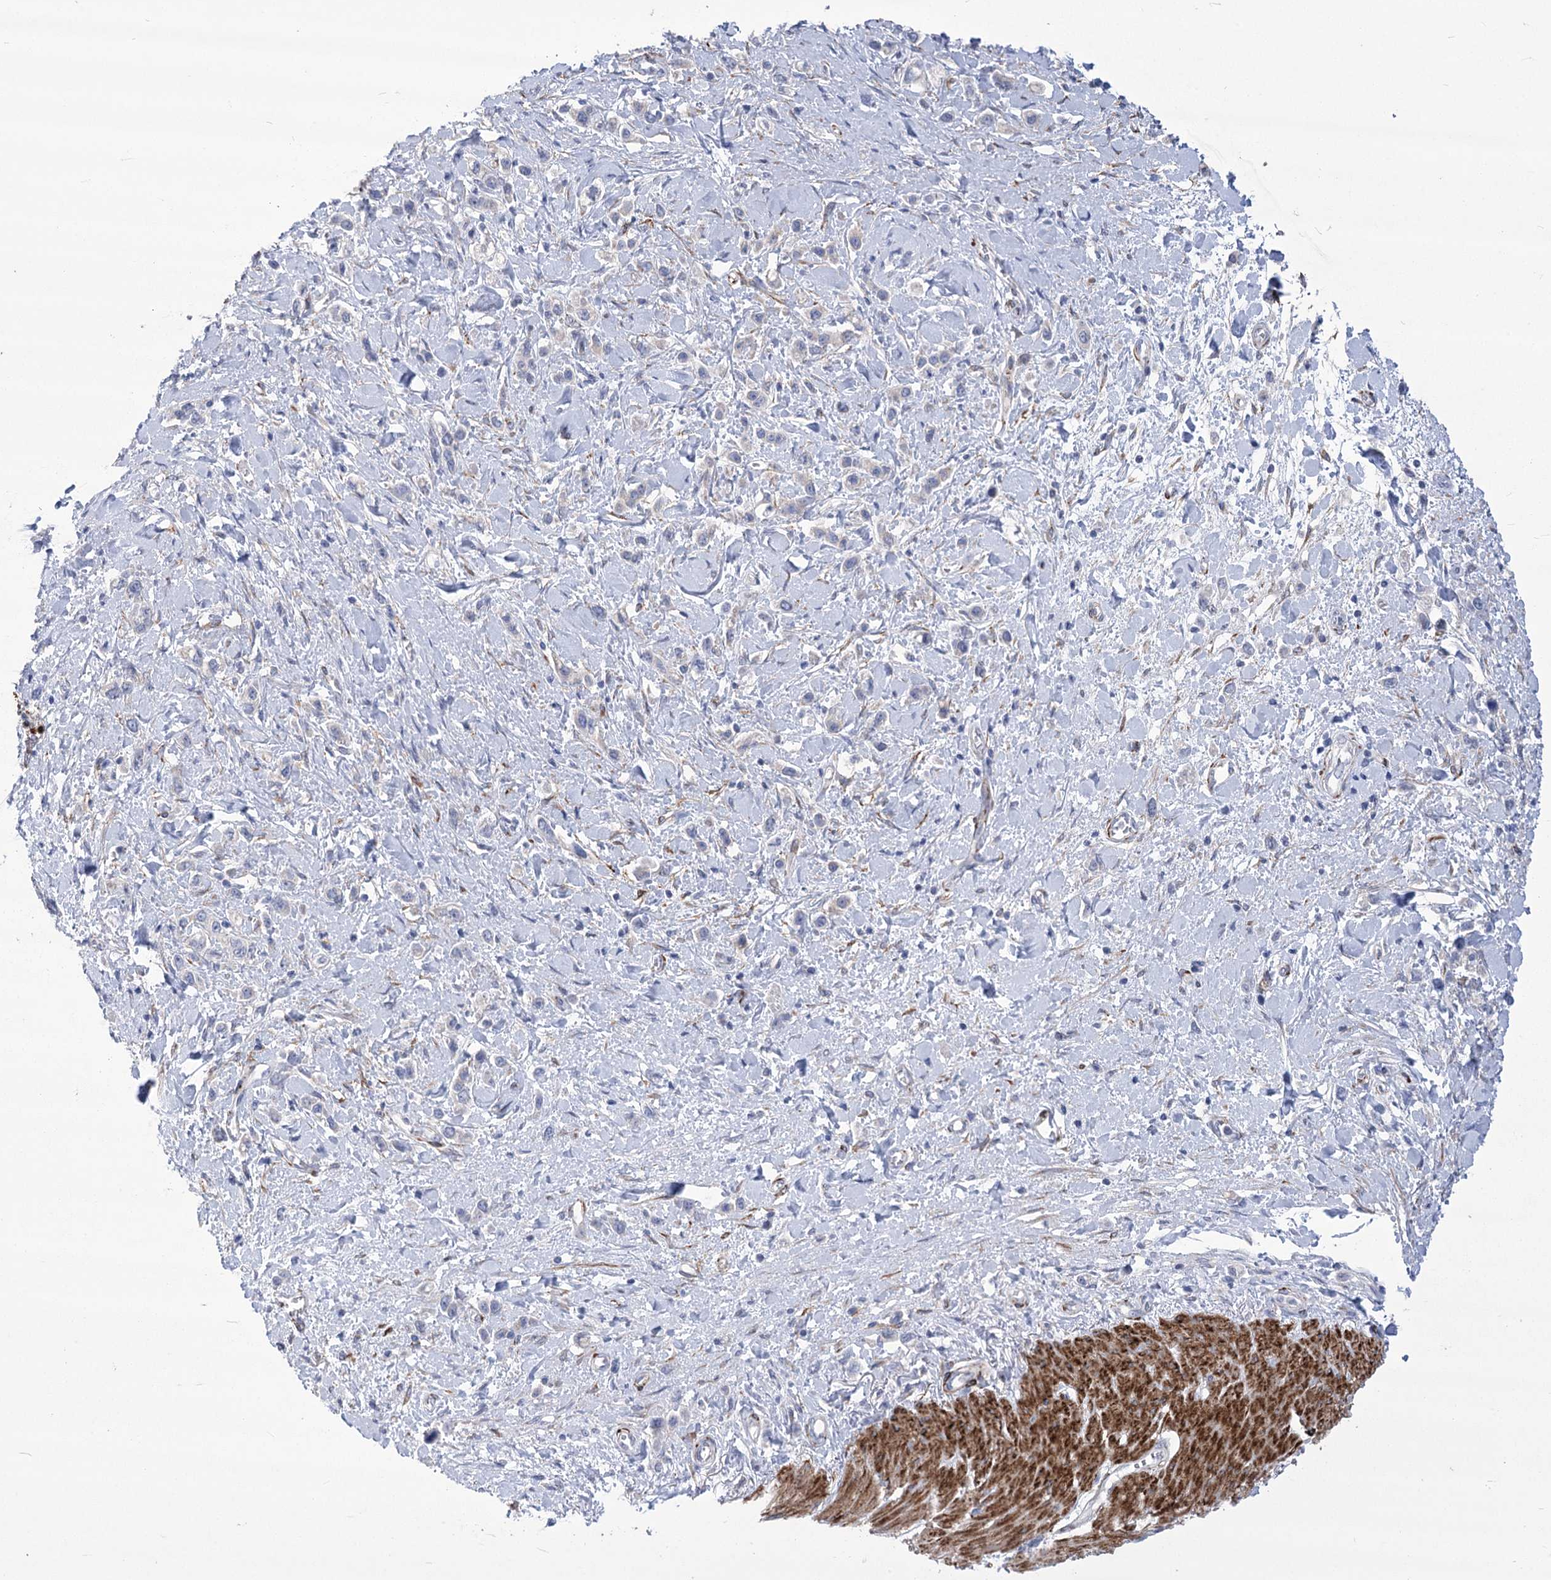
{"staining": {"intensity": "negative", "quantity": "none", "location": "none"}, "tissue": "stomach cancer", "cell_type": "Tumor cells", "image_type": "cancer", "snomed": [{"axis": "morphology", "description": "Normal tissue, NOS"}, {"axis": "morphology", "description": "Adenocarcinoma, NOS"}, {"axis": "topography", "description": "Stomach, upper"}, {"axis": "topography", "description": "Stomach"}], "caption": "The micrograph reveals no significant staining in tumor cells of stomach adenocarcinoma.", "gene": "ANGPTL3", "patient": {"sex": "female", "age": 65}}